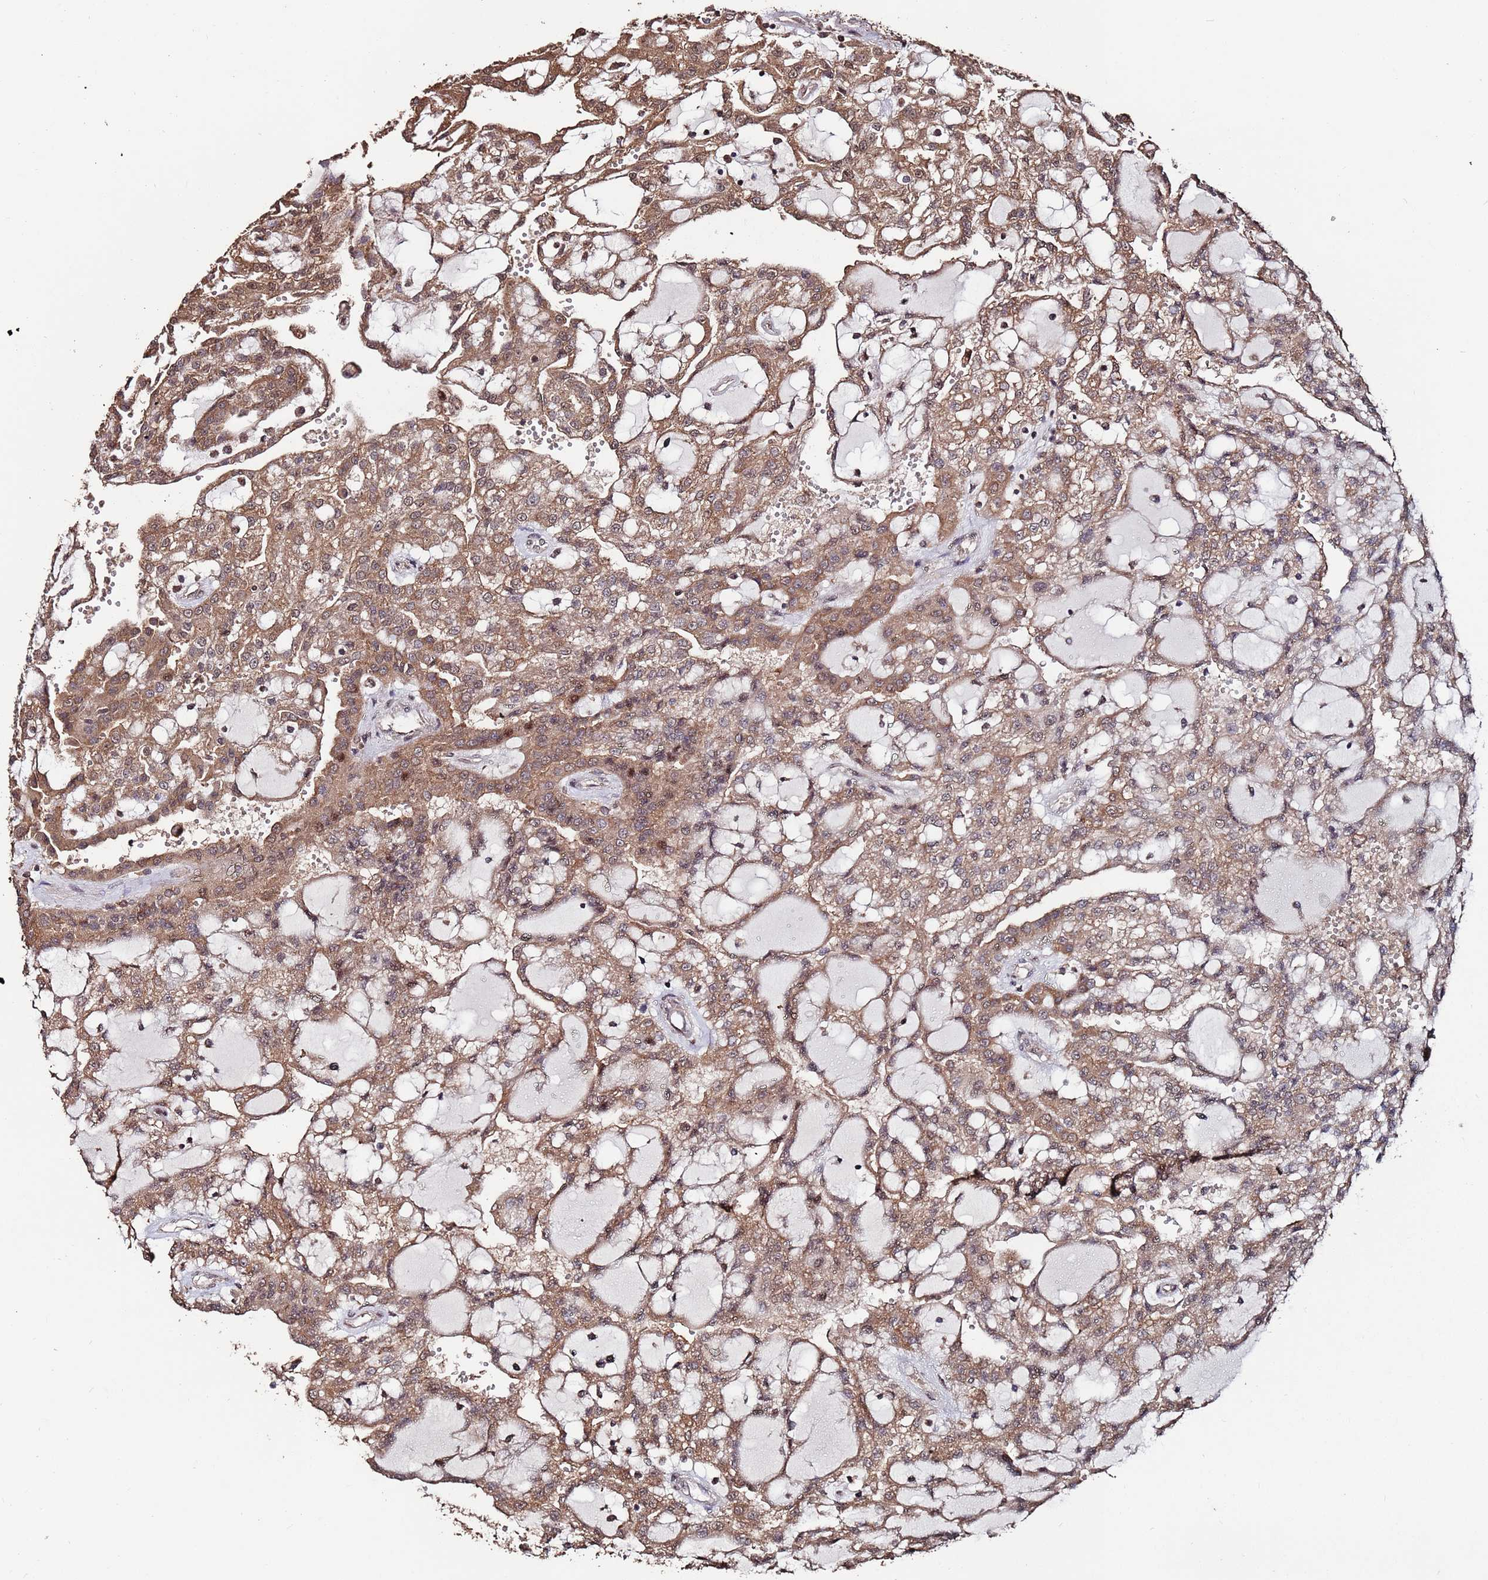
{"staining": {"intensity": "moderate", "quantity": ">75%", "location": "cytoplasmic/membranous"}, "tissue": "renal cancer", "cell_type": "Tumor cells", "image_type": "cancer", "snomed": [{"axis": "morphology", "description": "Adenocarcinoma, NOS"}, {"axis": "topography", "description": "Kidney"}], "caption": "This image reveals immunohistochemistry staining of renal cancer, with medium moderate cytoplasmic/membranous positivity in about >75% of tumor cells.", "gene": "PRR7", "patient": {"sex": "male", "age": 63}}